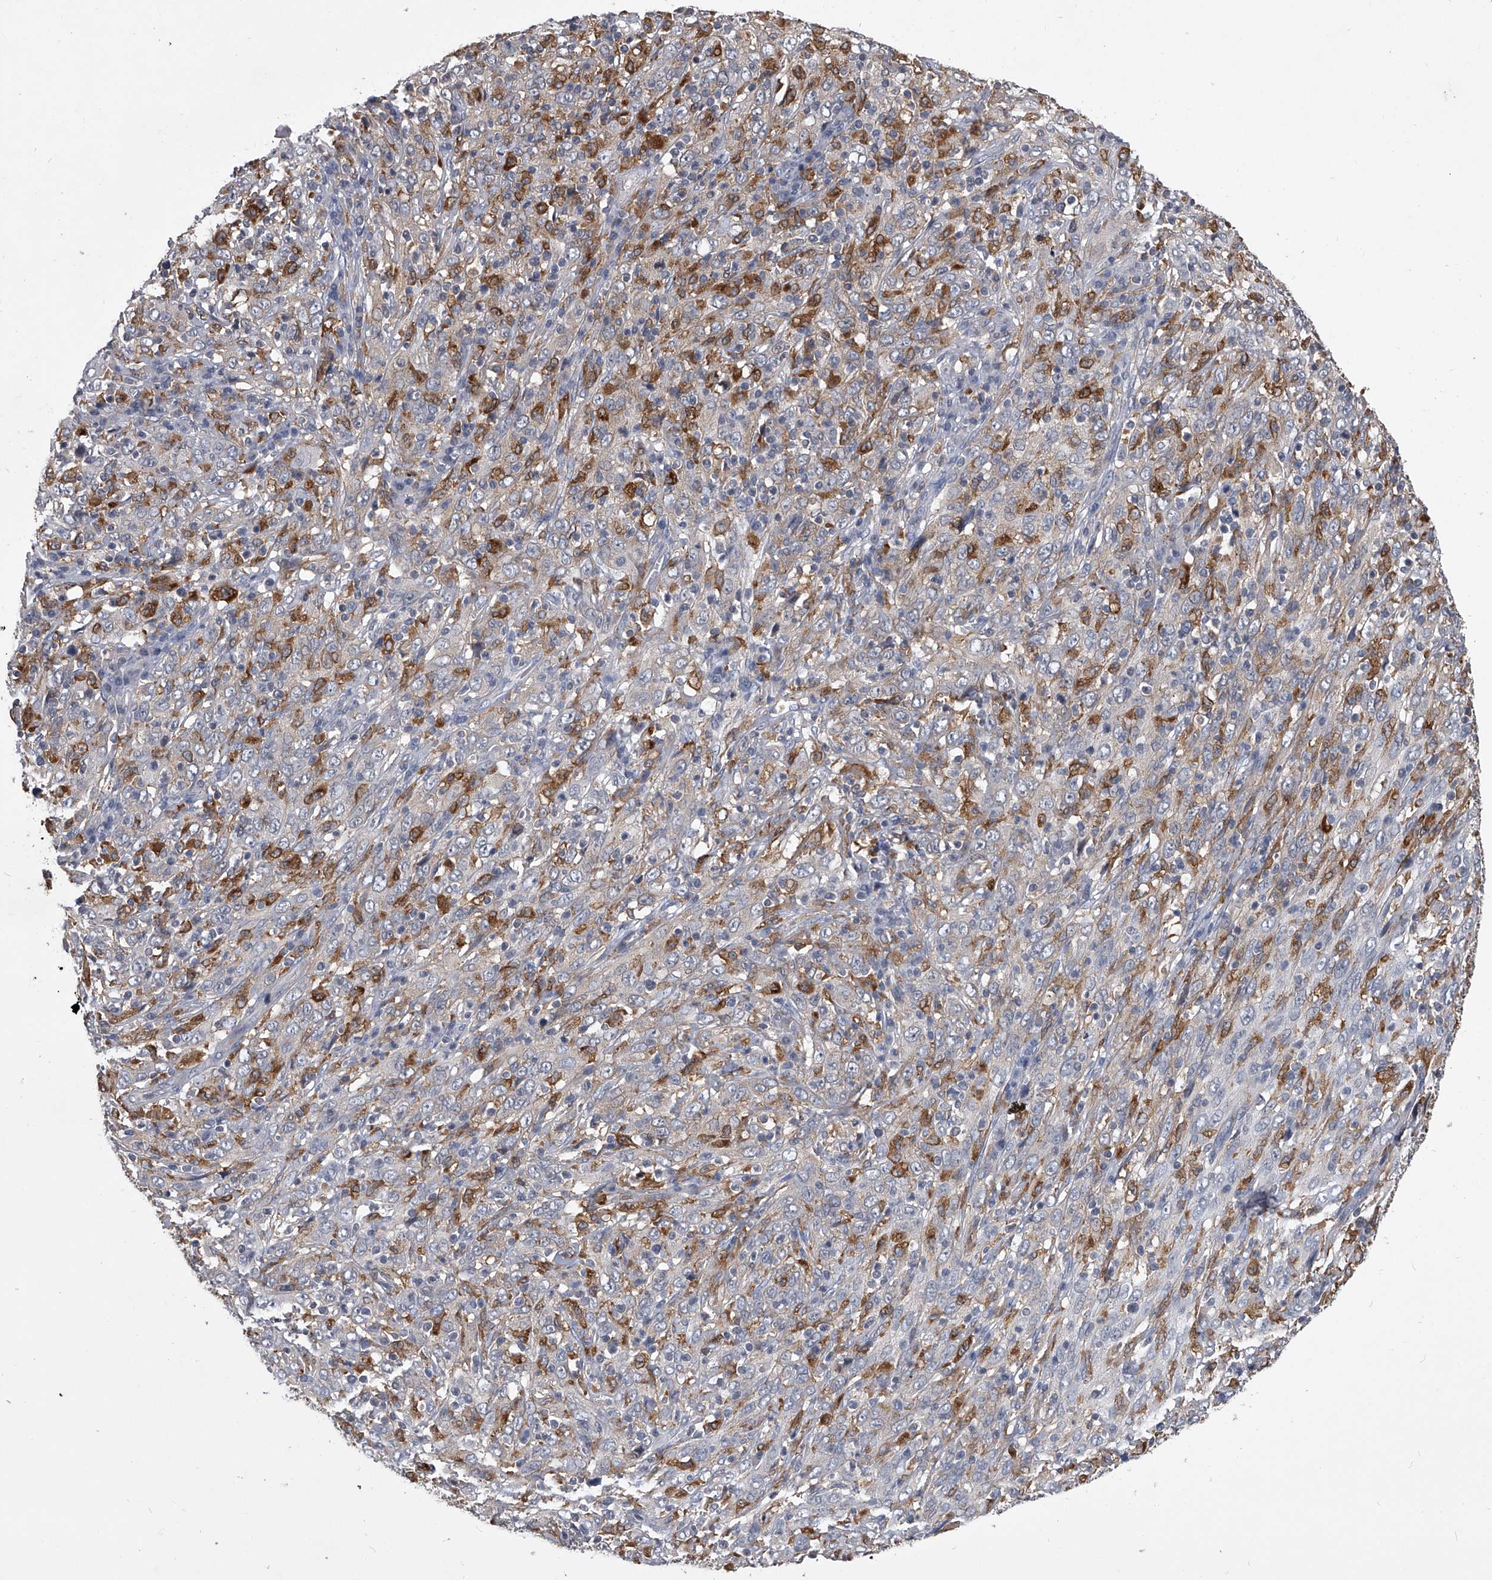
{"staining": {"intensity": "moderate", "quantity": "<25%", "location": "cytoplasmic/membranous"}, "tissue": "cervical cancer", "cell_type": "Tumor cells", "image_type": "cancer", "snomed": [{"axis": "morphology", "description": "Squamous cell carcinoma, NOS"}, {"axis": "topography", "description": "Cervix"}], "caption": "This image demonstrates IHC staining of cervical squamous cell carcinoma, with low moderate cytoplasmic/membranous expression in approximately <25% of tumor cells.", "gene": "MAP4K3", "patient": {"sex": "female", "age": 46}}